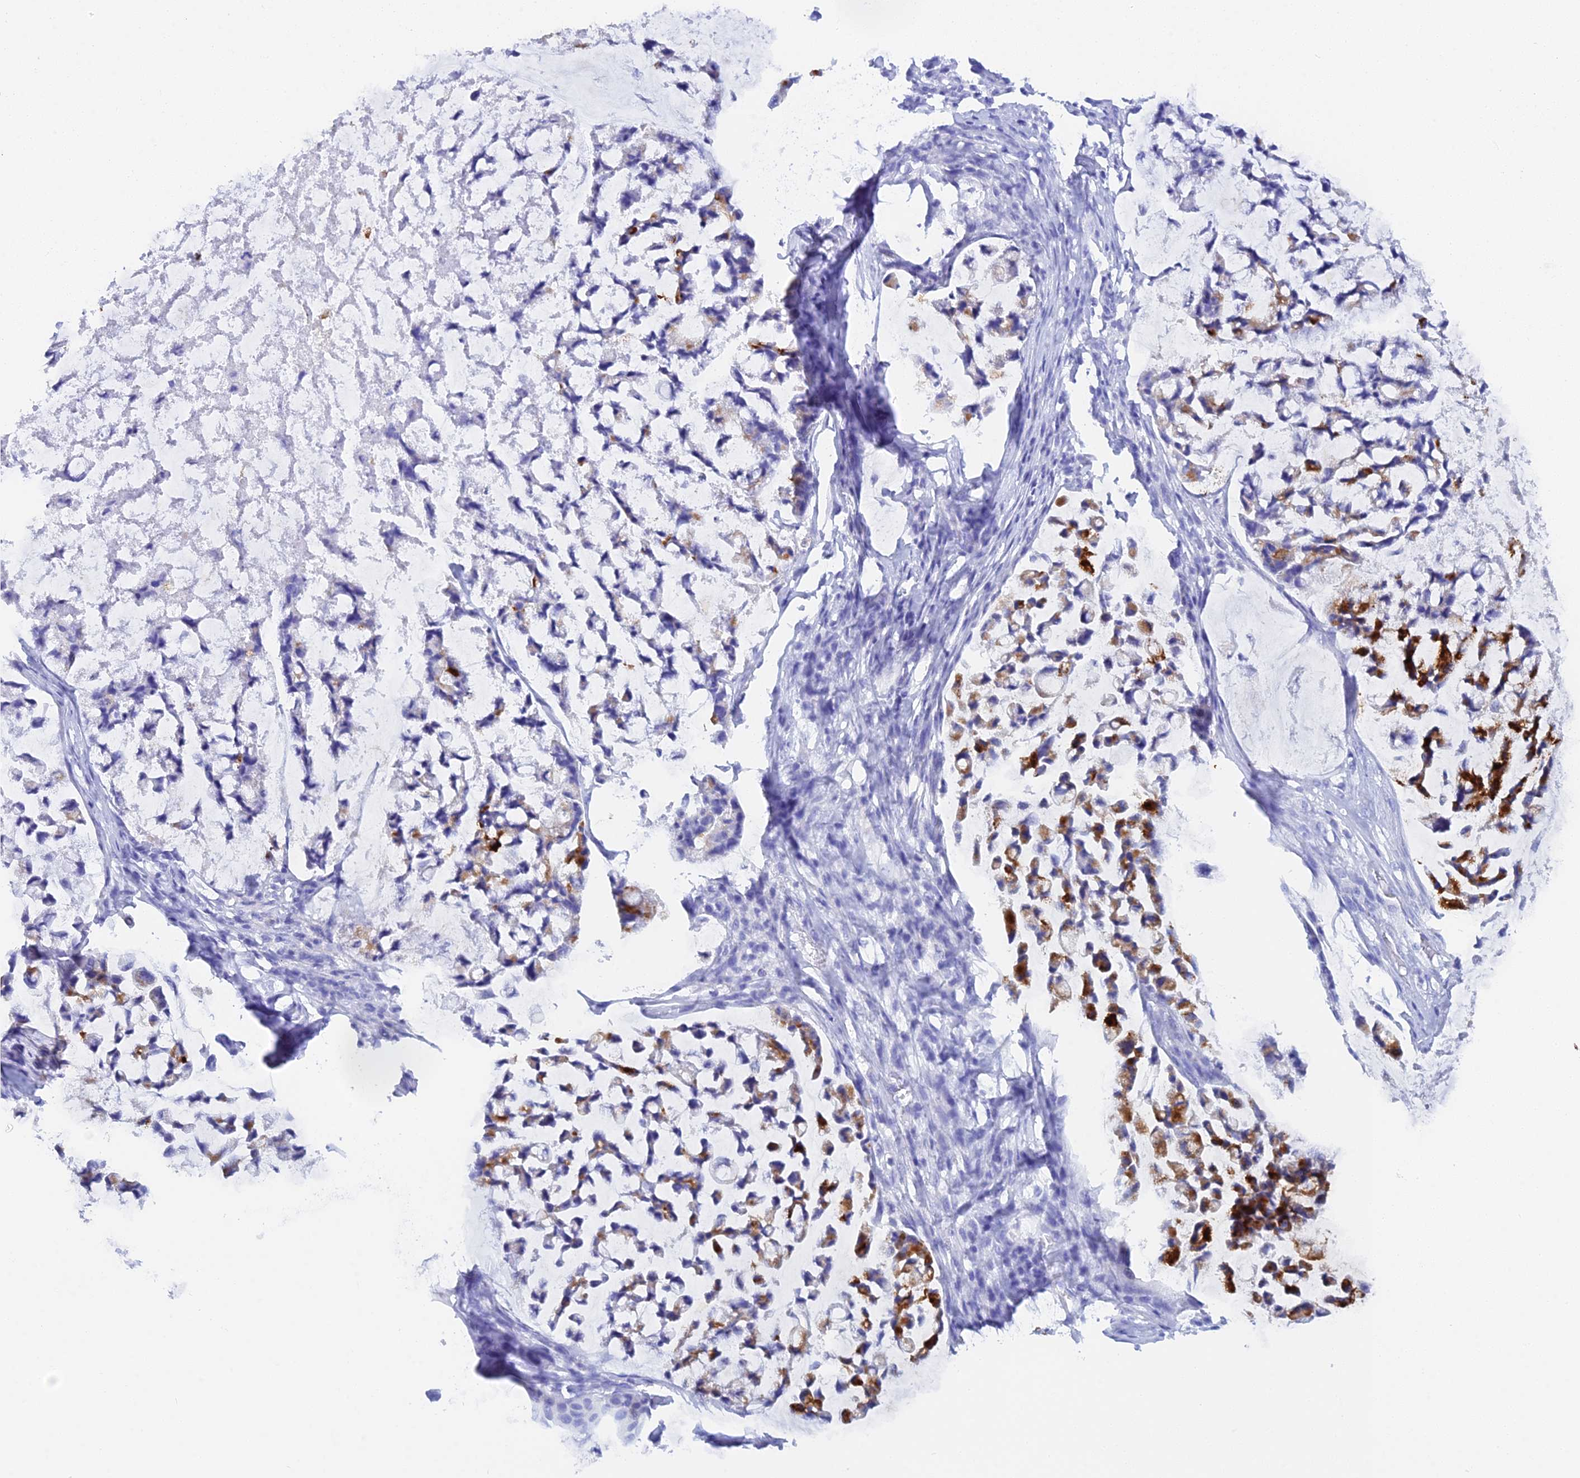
{"staining": {"intensity": "strong", "quantity": "25%-75%", "location": "cytoplasmic/membranous"}, "tissue": "stomach cancer", "cell_type": "Tumor cells", "image_type": "cancer", "snomed": [{"axis": "morphology", "description": "Adenocarcinoma, NOS"}, {"axis": "topography", "description": "Stomach, lower"}], "caption": "A photomicrograph of human stomach cancer stained for a protein reveals strong cytoplasmic/membranous brown staining in tumor cells. (Brightfield microscopy of DAB IHC at high magnification).", "gene": "REG1A", "patient": {"sex": "male", "age": 67}}